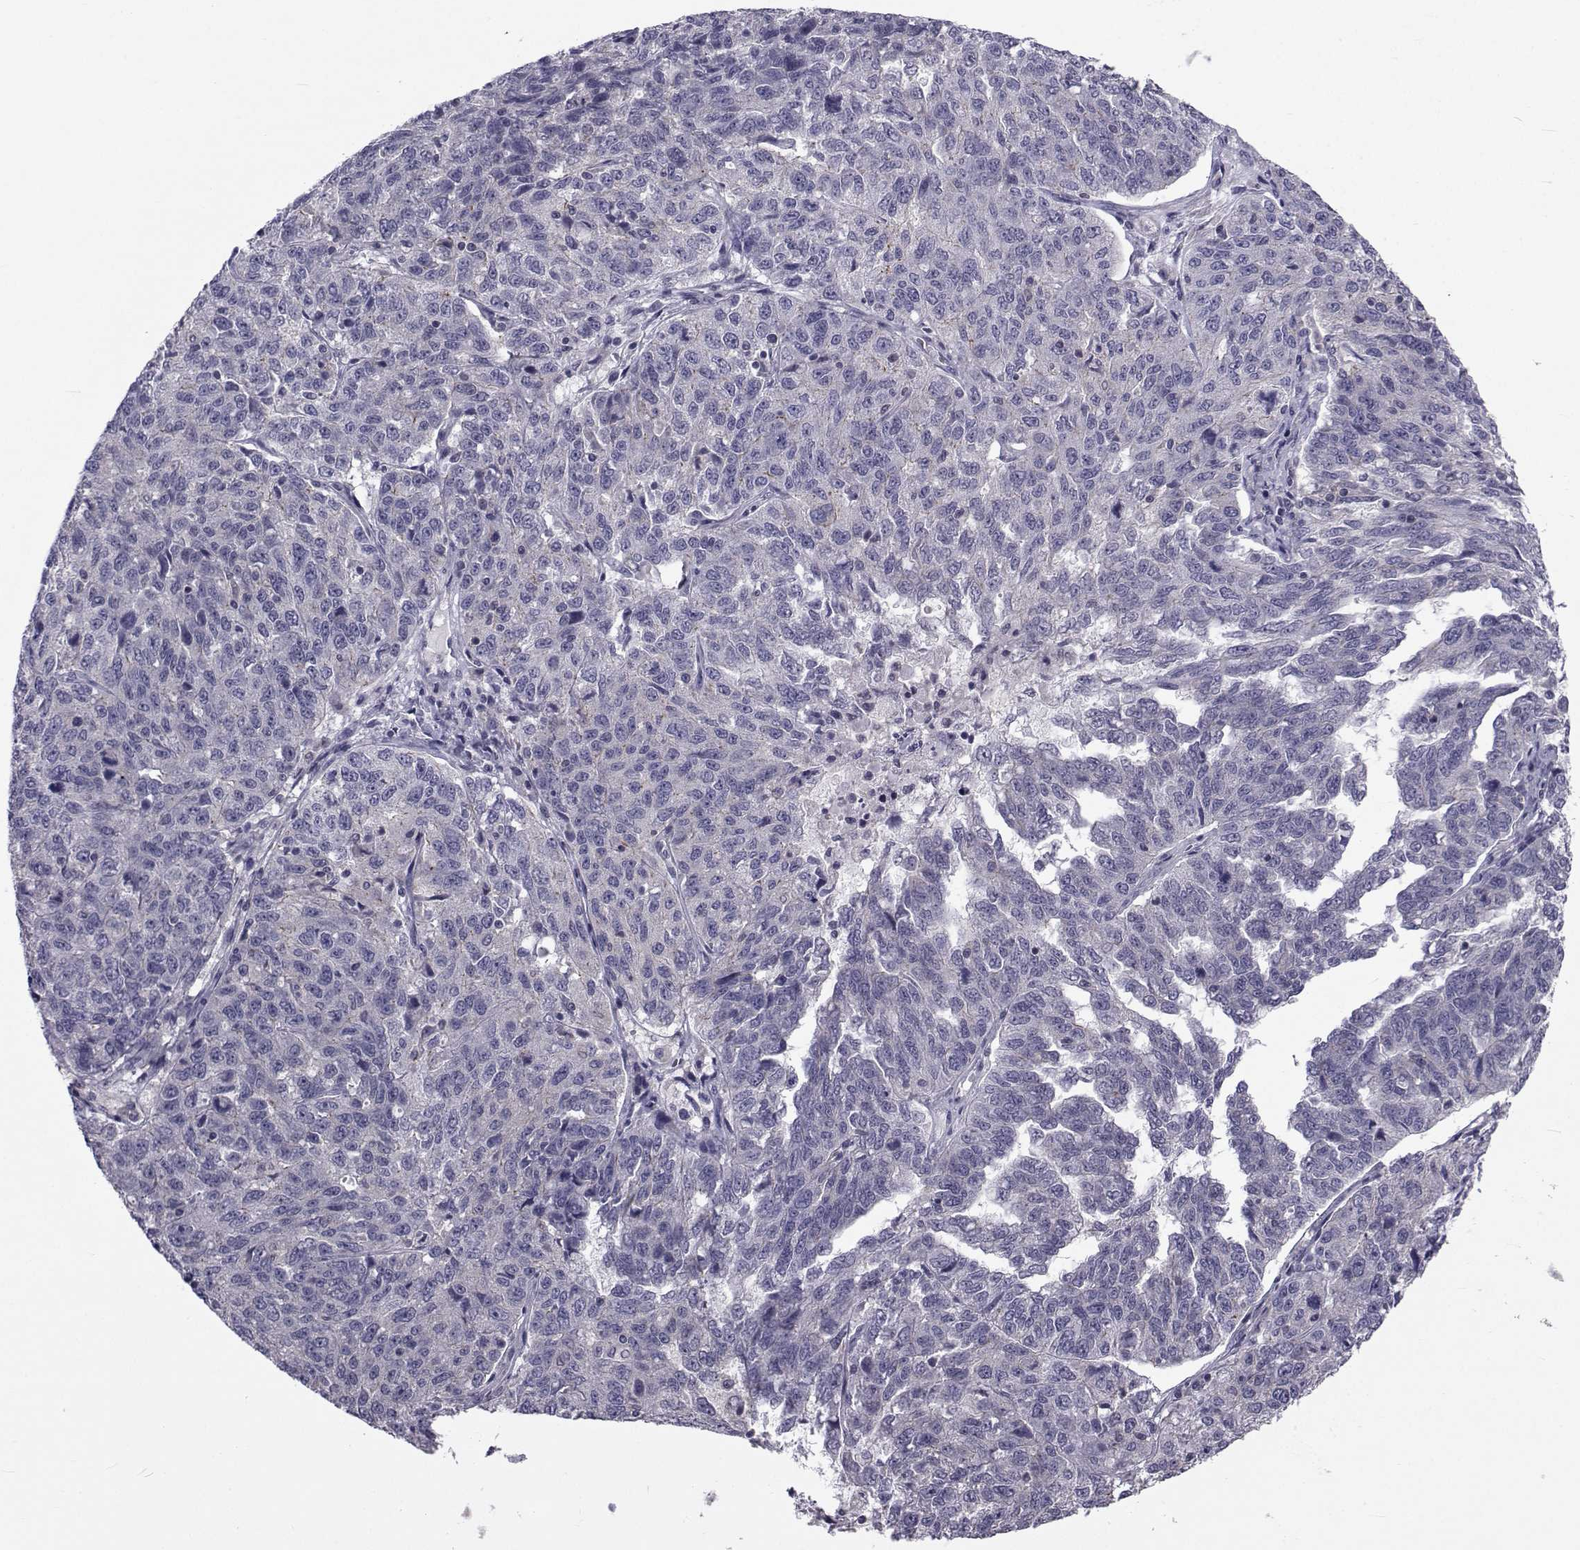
{"staining": {"intensity": "negative", "quantity": "none", "location": "none"}, "tissue": "ovarian cancer", "cell_type": "Tumor cells", "image_type": "cancer", "snomed": [{"axis": "morphology", "description": "Cystadenocarcinoma, serous, NOS"}, {"axis": "topography", "description": "Ovary"}], "caption": "Protein analysis of ovarian cancer shows no significant positivity in tumor cells.", "gene": "SLC30A10", "patient": {"sex": "female", "age": 71}}